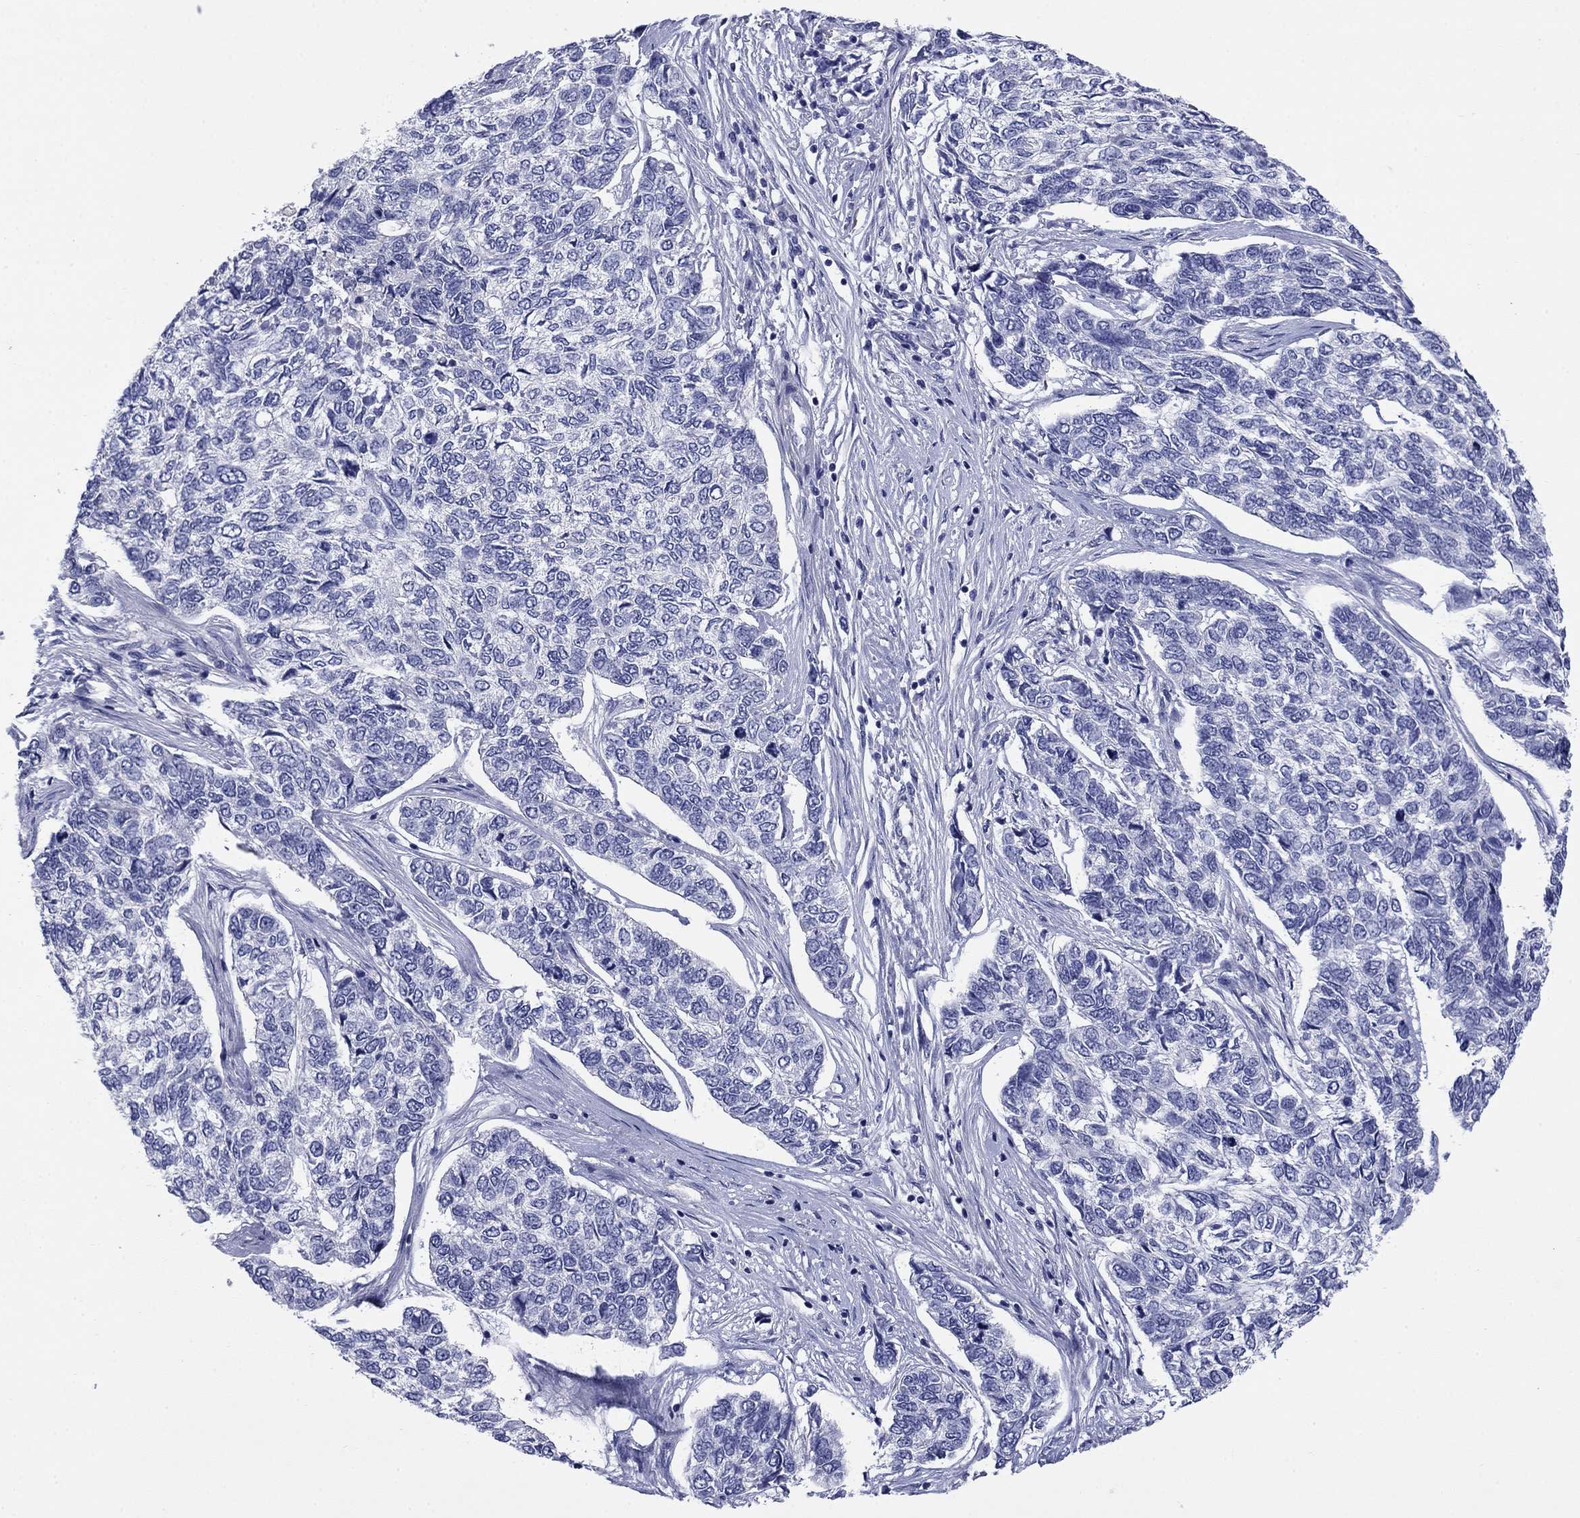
{"staining": {"intensity": "negative", "quantity": "none", "location": "none"}, "tissue": "skin cancer", "cell_type": "Tumor cells", "image_type": "cancer", "snomed": [{"axis": "morphology", "description": "Basal cell carcinoma"}, {"axis": "topography", "description": "Skin"}], "caption": "This is a micrograph of IHC staining of skin cancer (basal cell carcinoma), which shows no staining in tumor cells.", "gene": "PRKCG", "patient": {"sex": "female", "age": 65}}